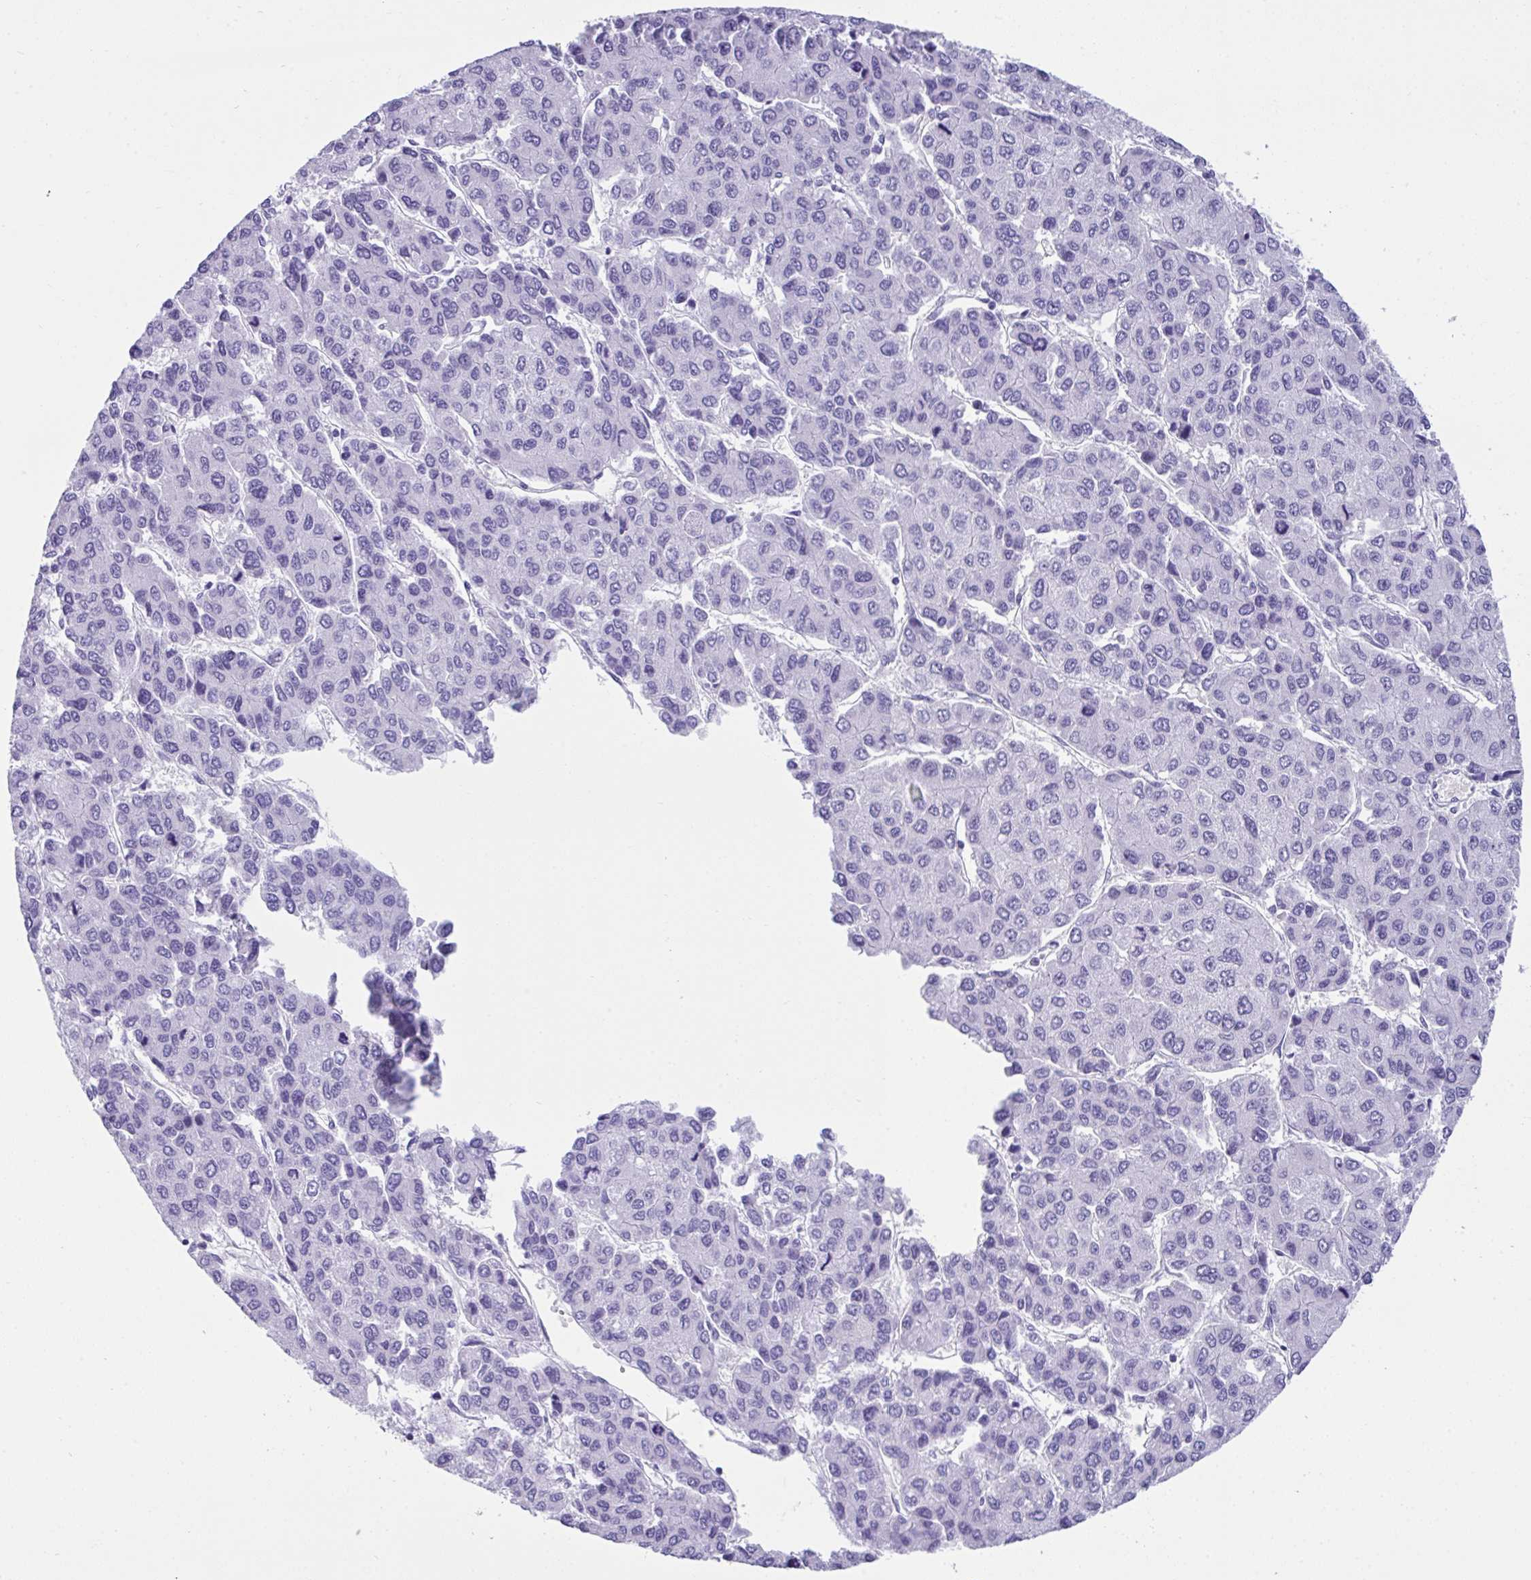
{"staining": {"intensity": "negative", "quantity": "none", "location": "none"}, "tissue": "liver cancer", "cell_type": "Tumor cells", "image_type": "cancer", "snomed": [{"axis": "morphology", "description": "Carcinoma, Hepatocellular, NOS"}, {"axis": "topography", "description": "Liver"}], "caption": "Micrograph shows no significant protein expression in tumor cells of liver hepatocellular carcinoma. (Stains: DAB immunohistochemistry with hematoxylin counter stain, Microscopy: brightfield microscopy at high magnification).", "gene": "PSCA", "patient": {"sex": "female", "age": 66}}